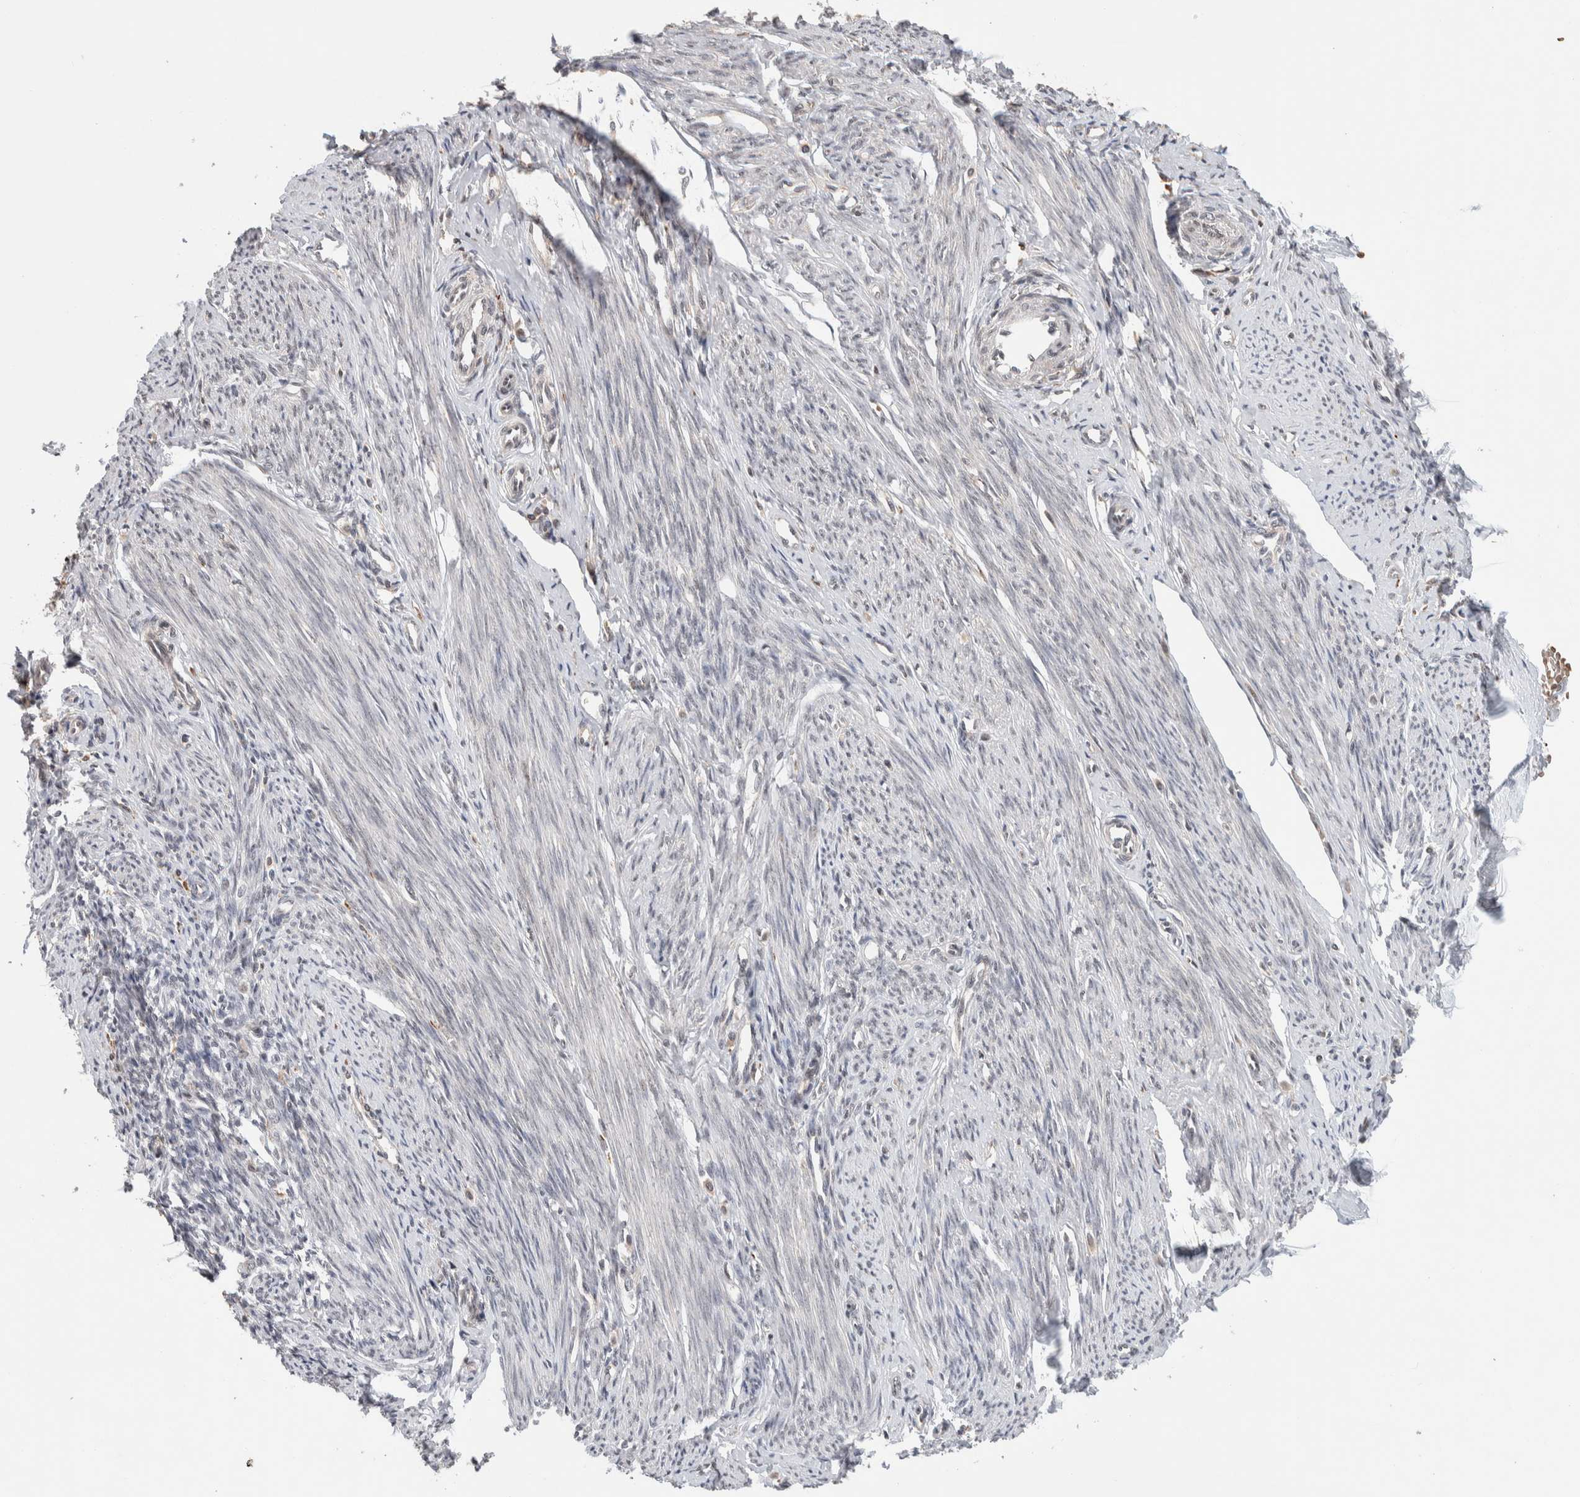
{"staining": {"intensity": "weak", "quantity": "25%-75%", "location": "cytoplasmic/membranous,nuclear"}, "tissue": "endometrium", "cell_type": "Cells in endometrial stroma", "image_type": "normal", "snomed": [{"axis": "morphology", "description": "Normal tissue, NOS"}, {"axis": "topography", "description": "Endometrium"}], "caption": "Immunohistochemistry micrograph of unremarkable endometrium: human endometrium stained using immunohistochemistry (IHC) exhibits low levels of weak protein expression localized specifically in the cytoplasmic/membranous,nuclear of cells in endometrial stroma, appearing as a cytoplasmic/membranous,nuclear brown color.", "gene": "KCNK1", "patient": {"sex": "female", "age": 56}}